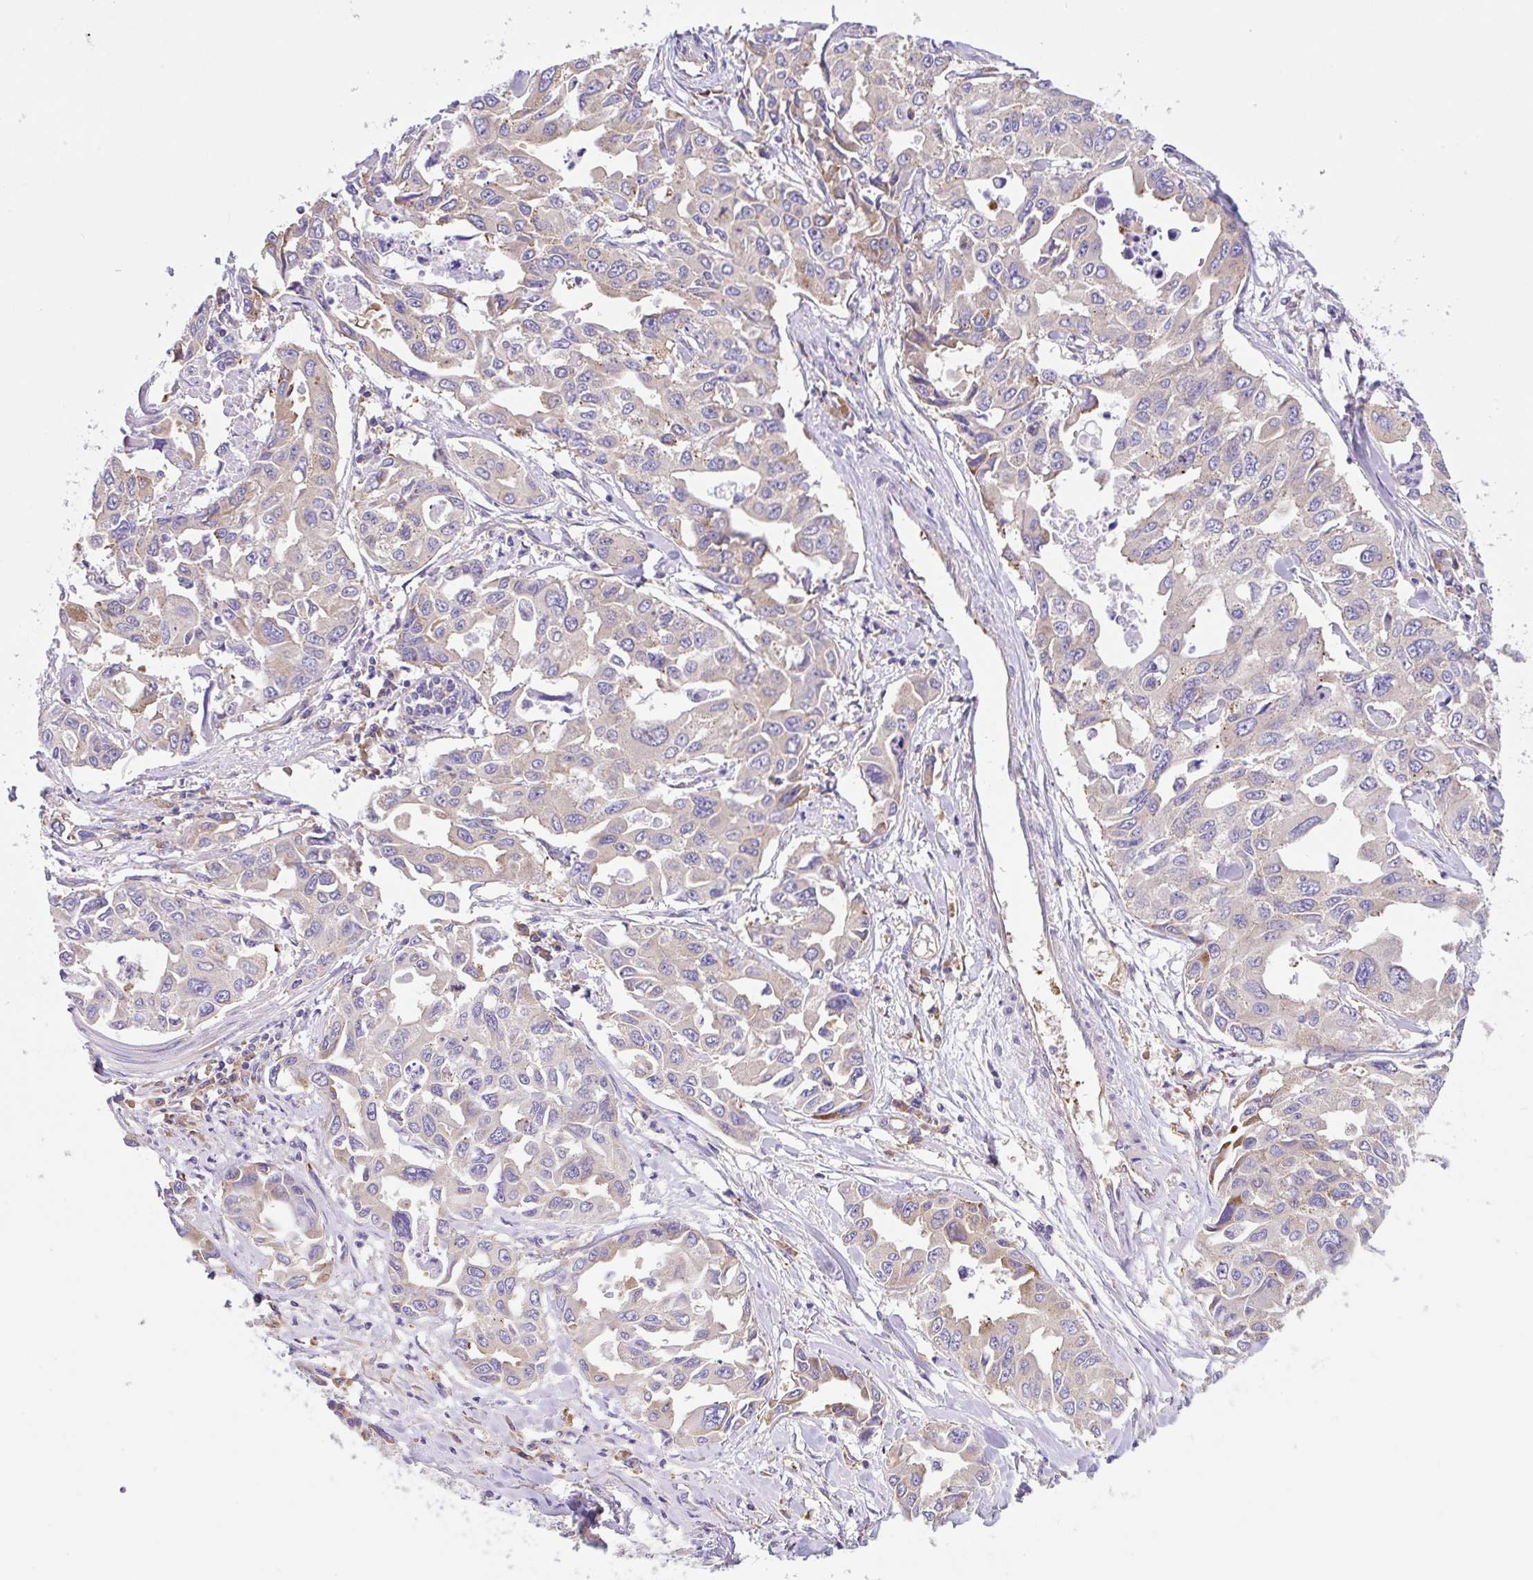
{"staining": {"intensity": "moderate", "quantity": "<25%", "location": "cytoplasmic/membranous"}, "tissue": "lung cancer", "cell_type": "Tumor cells", "image_type": "cancer", "snomed": [{"axis": "morphology", "description": "Adenocarcinoma, NOS"}, {"axis": "topography", "description": "Lung"}], "caption": "The histopathology image demonstrates staining of lung adenocarcinoma, revealing moderate cytoplasmic/membranous protein positivity (brown color) within tumor cells.", "gene": "GFPT2", "patient": {"sex": "male", "age": 64}}